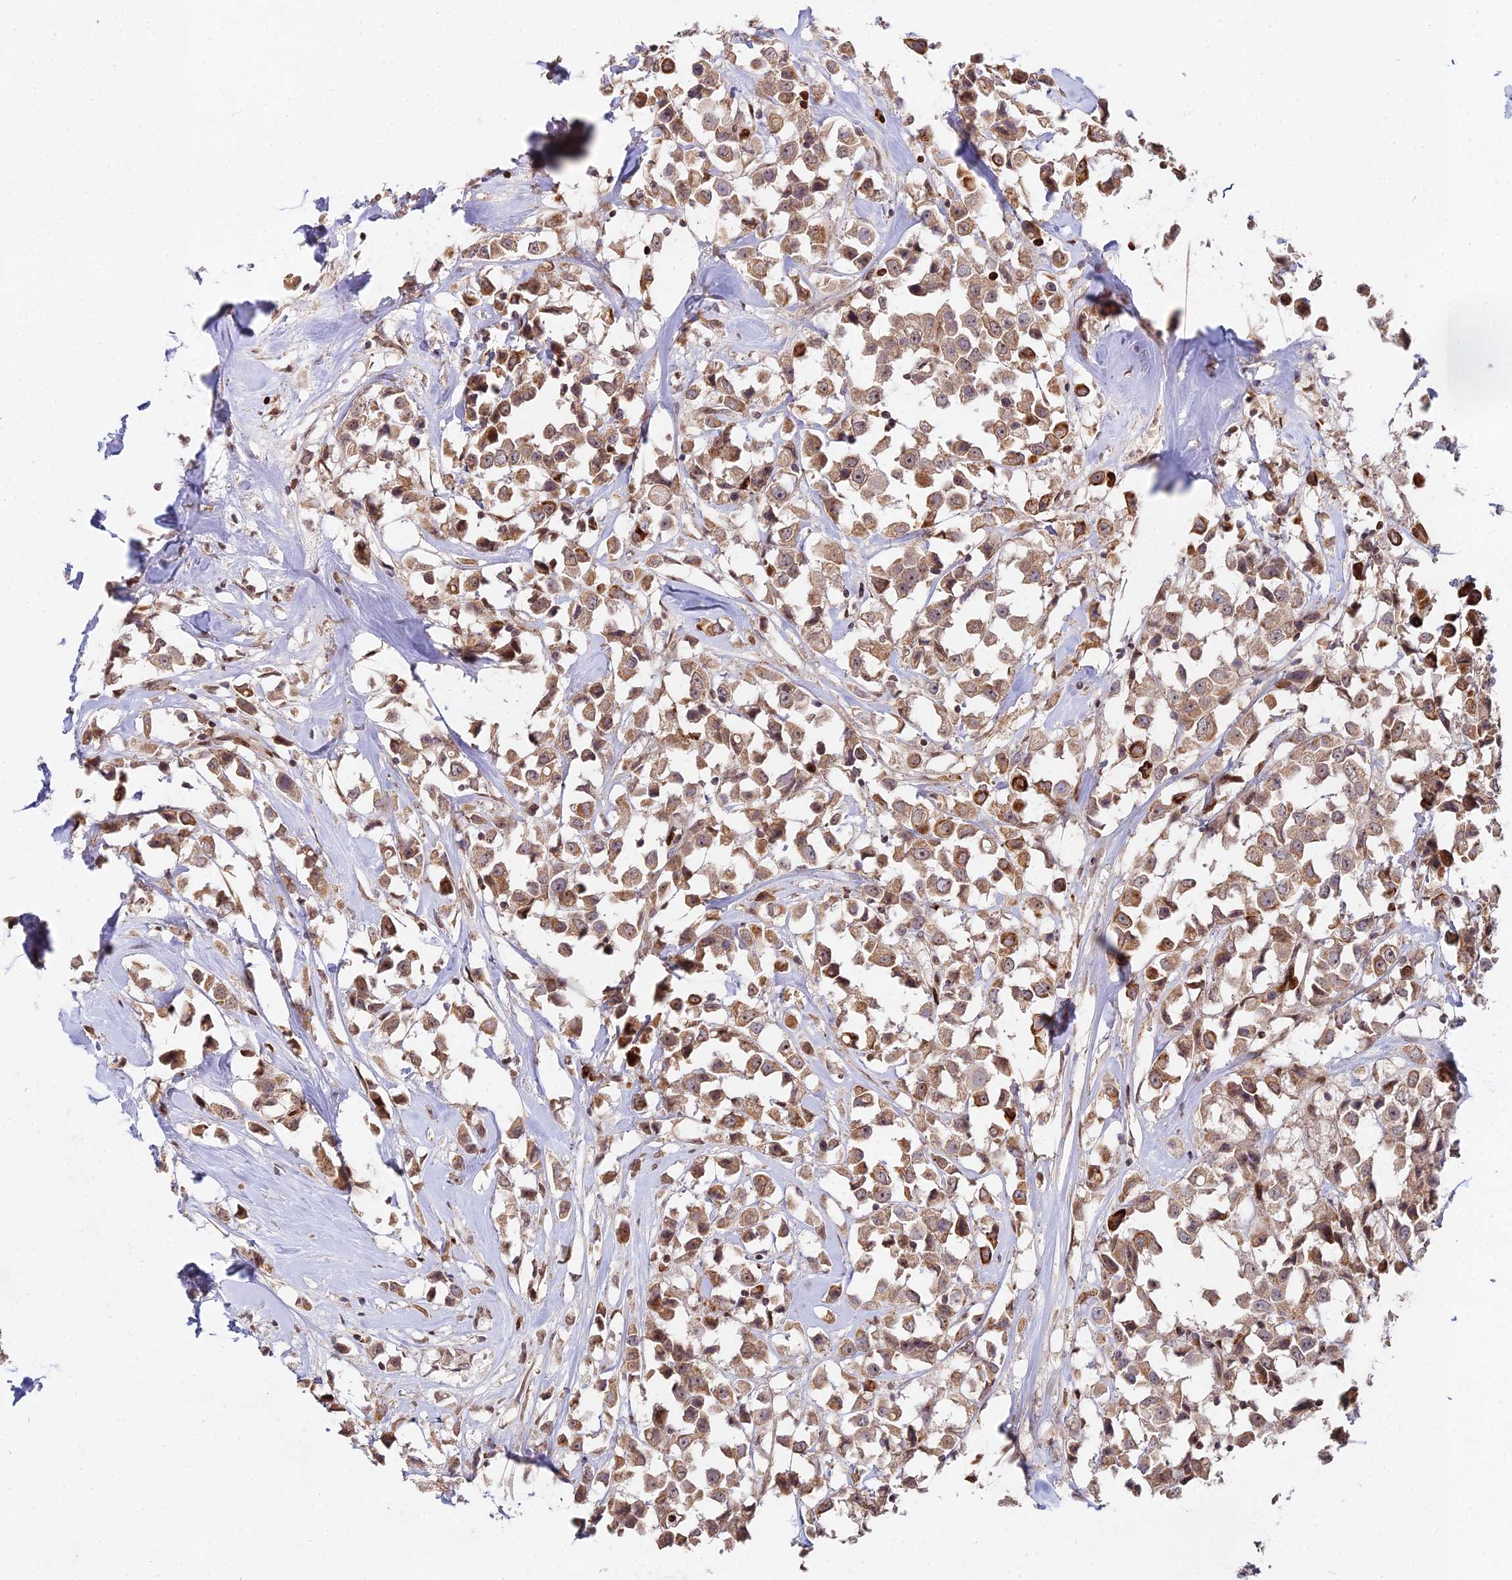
{"staining": {"intensity": "moderate", "quantity": ">75%", "location": "cytoplasmic/membranous"}, "tissue": "breast cancer", "cell_type": "Tumor cells", "image_type": "cancer", "snomed": [{"axis": "morphology", "description": "Duct carcinoma"}, {"axis": "topography", "description": "Breast"}], "caption": "Protein expression analysis of human breast cancer (intraductal carcinoma) reveals moderate cytoplasmic/membranous expression in approximately >75% of tumor cells. (DAB (3,3'-diaminobenzidine) IHC with brightfield microscopy, high magnification).", "gene": "RBMS2", "patient": {"sex": "female", "age": 61}}